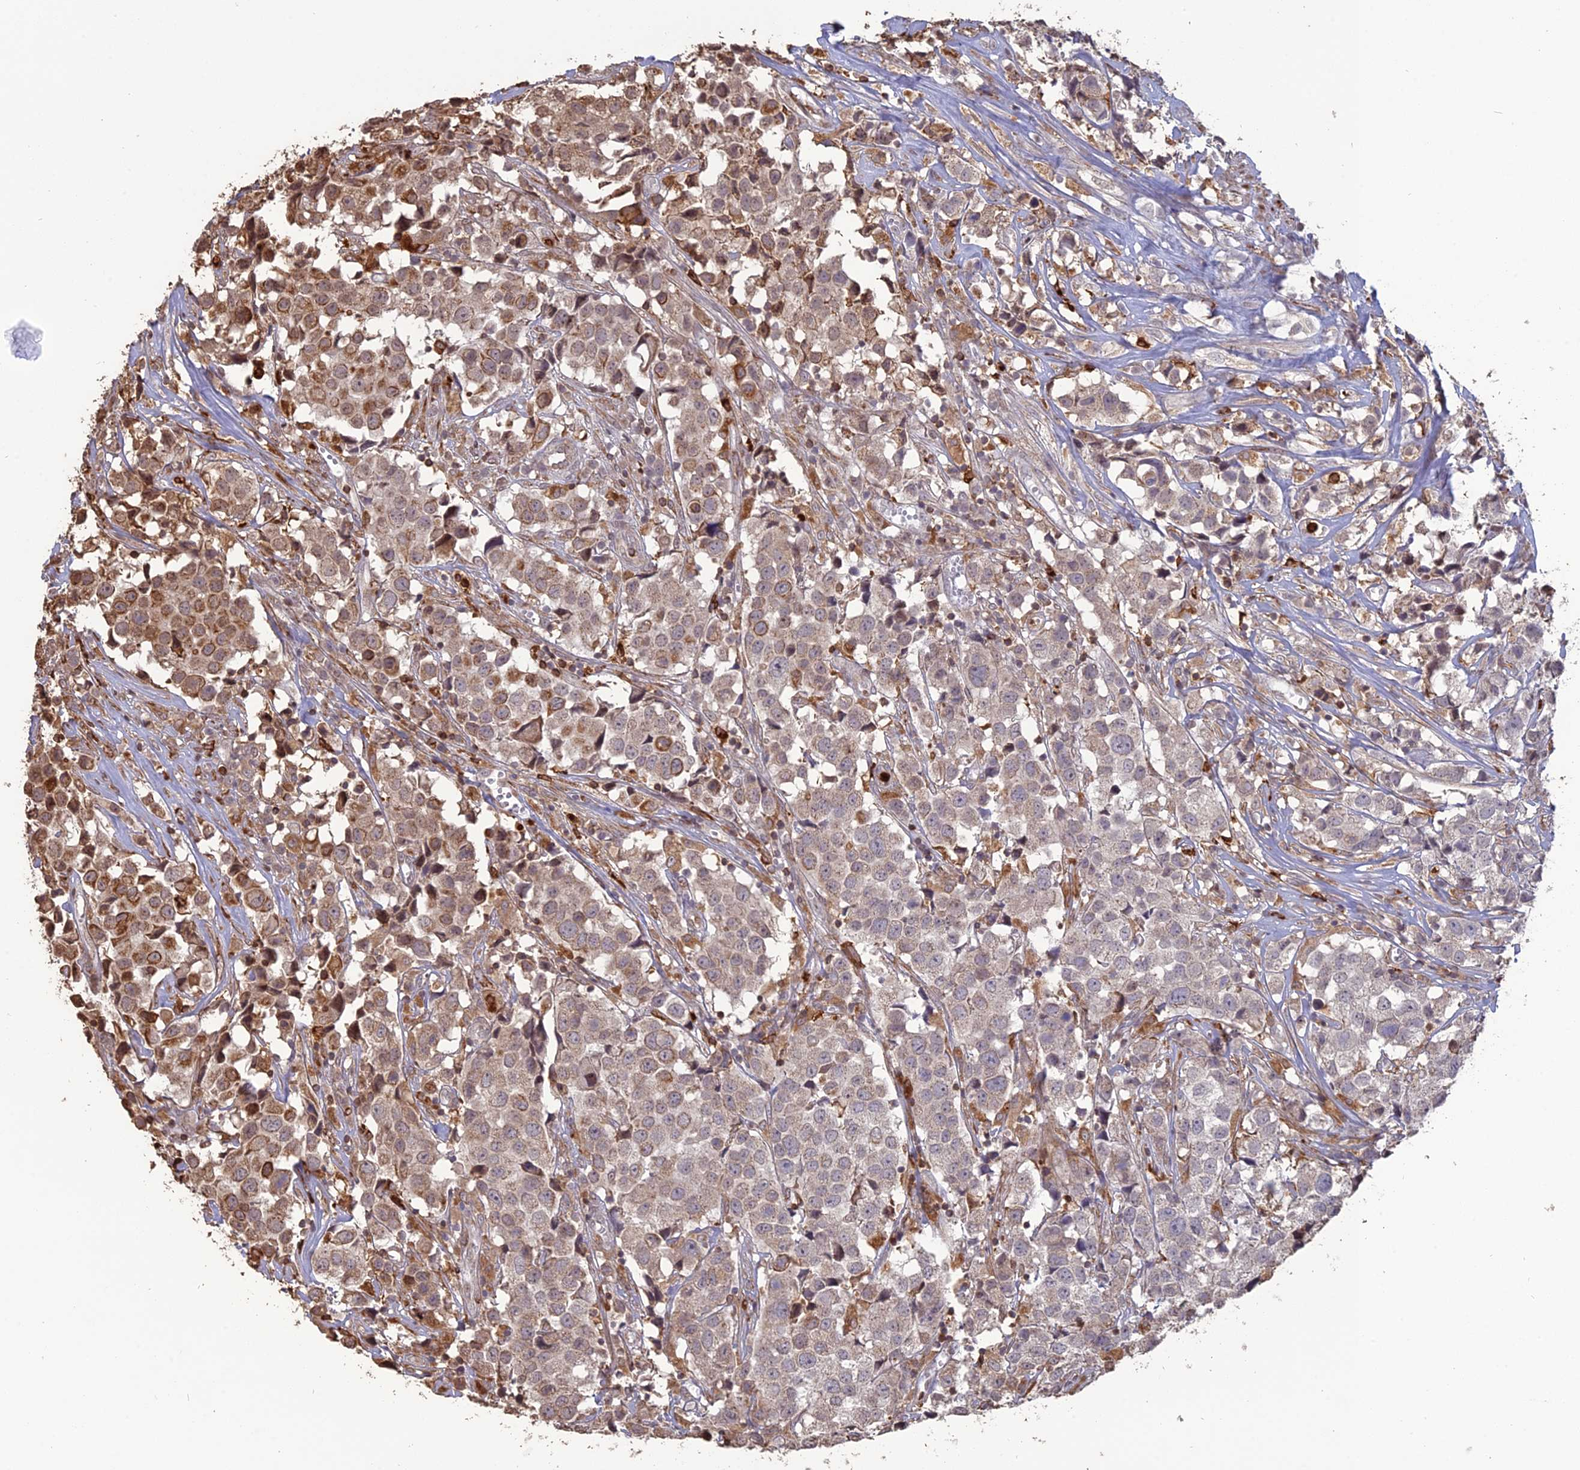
{"staining": {"intensity": "moderate", "quantity": "25%-75%", "location": "cytoplasmic/membranous"}, "tissue": "urothelial cancer", "cell_type": "Tumor cells", "image_type": "cancer", "snomed": [{"axis": "morphology", "description": "Urothelial carcinoma, High grade"}, {"axis": "topography", "description": "Urinary bladder"}], "caption": "A high-resolution micrograph shows IHC staining of high-grade urothelial carcinoma, which exhibits moderate cytoplasmic/membranous positivity in approximately 25%-75% of tumor cells.", "gene": "APOBR", "patient": {"sex": "female", "age": 75}}